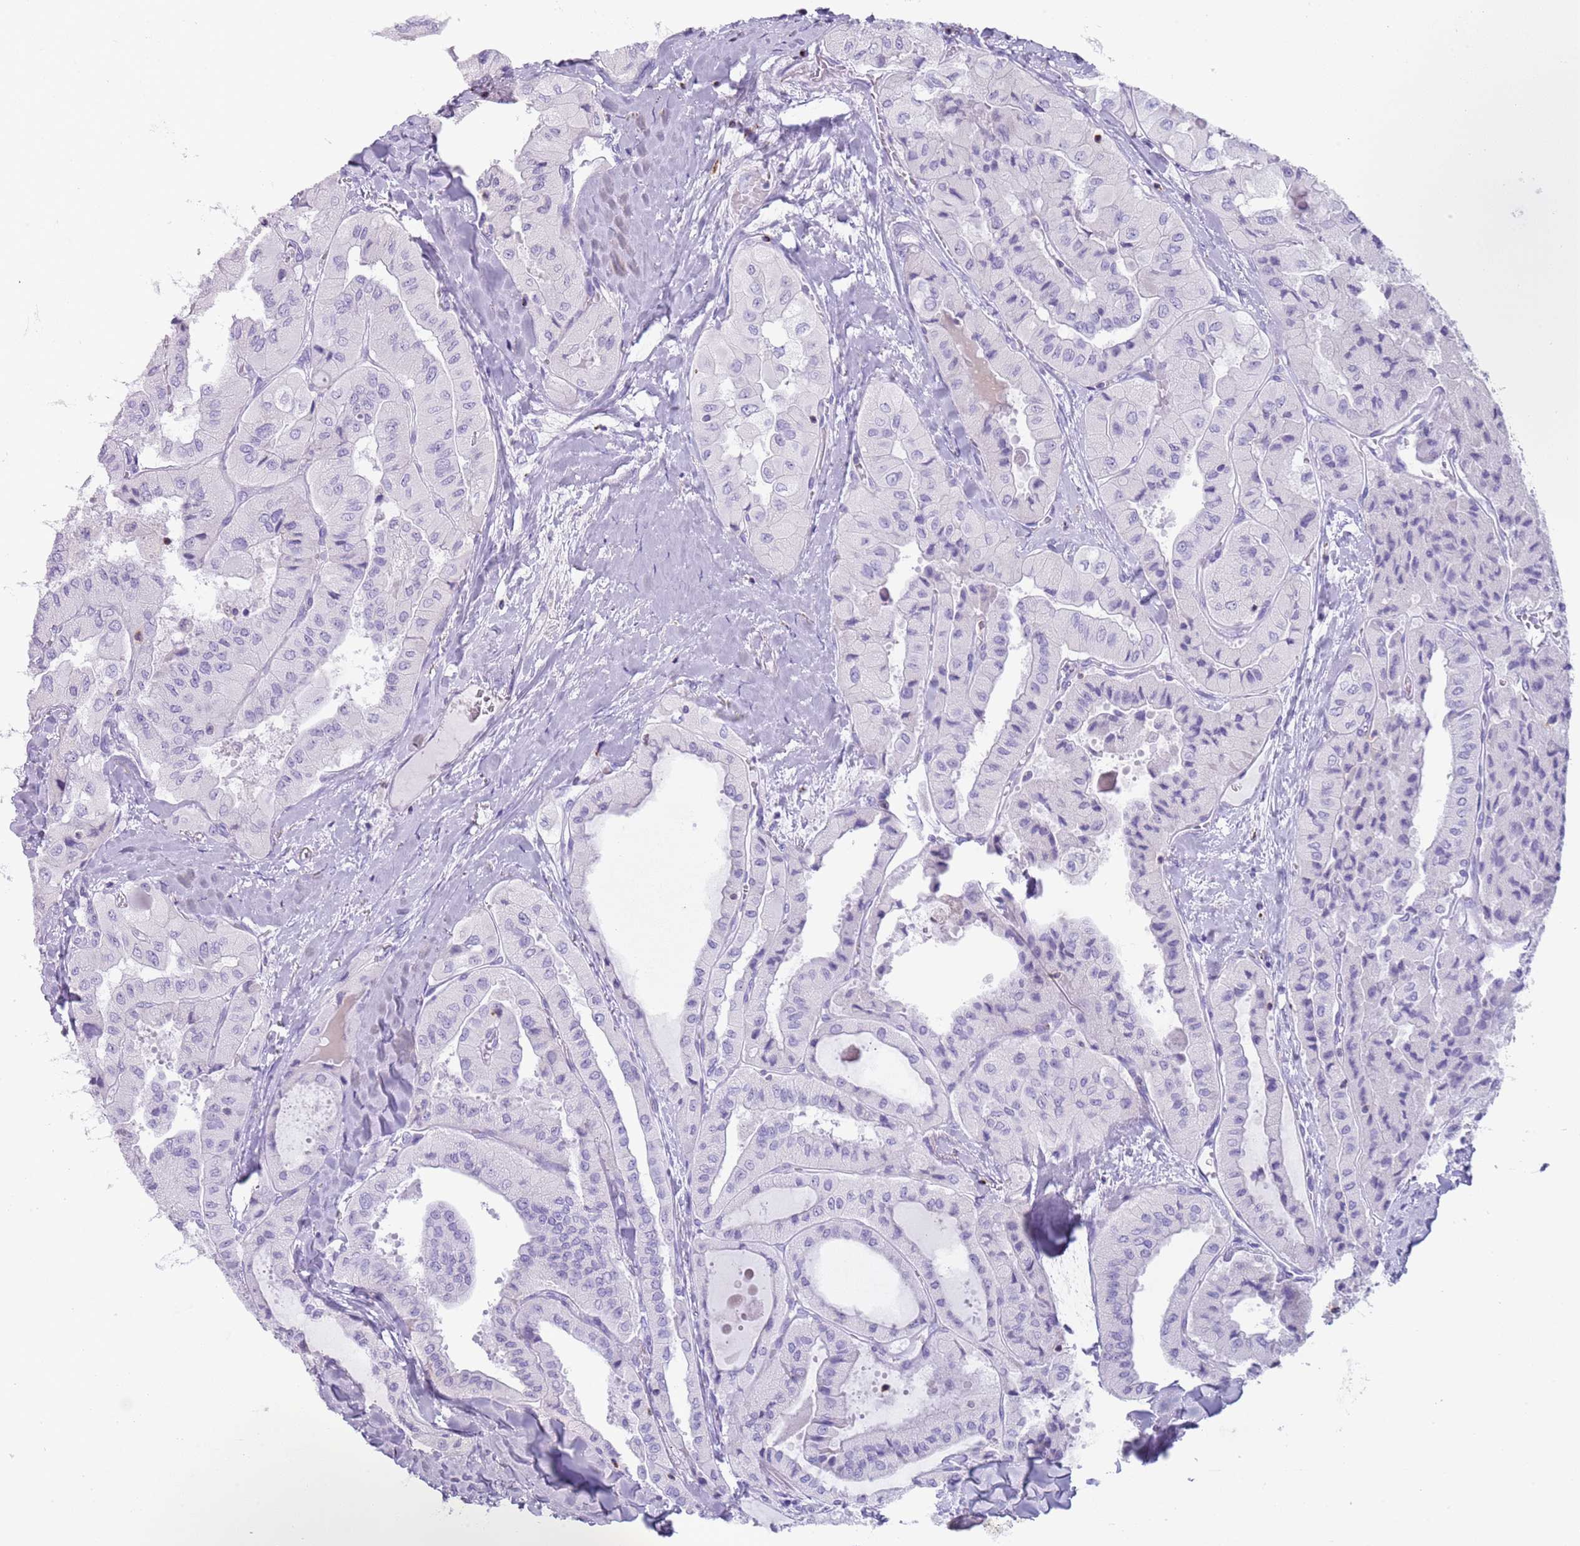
{"staining": {"intensity": "negative", "quantity": "none", "location": "none"}, "tissue": "thyroid cancer", "cell_type": "Tumor cells", "image_type": "cancer", "snomed": [{"axis": "morphology", "description": "Normal tissue, NOS"}, {"axis": "morphology", "description": "Papillary adenocarcinoma, NOS"}, {"axis": "topography", "description": "Thyroid gland"}], "caption": "A histopathology image of human thyroid papillary adenocarcinoma is negative for staining in tumor cells.", "gene": "NBPF20", "patient": {"sex": "female", "age": 59}}